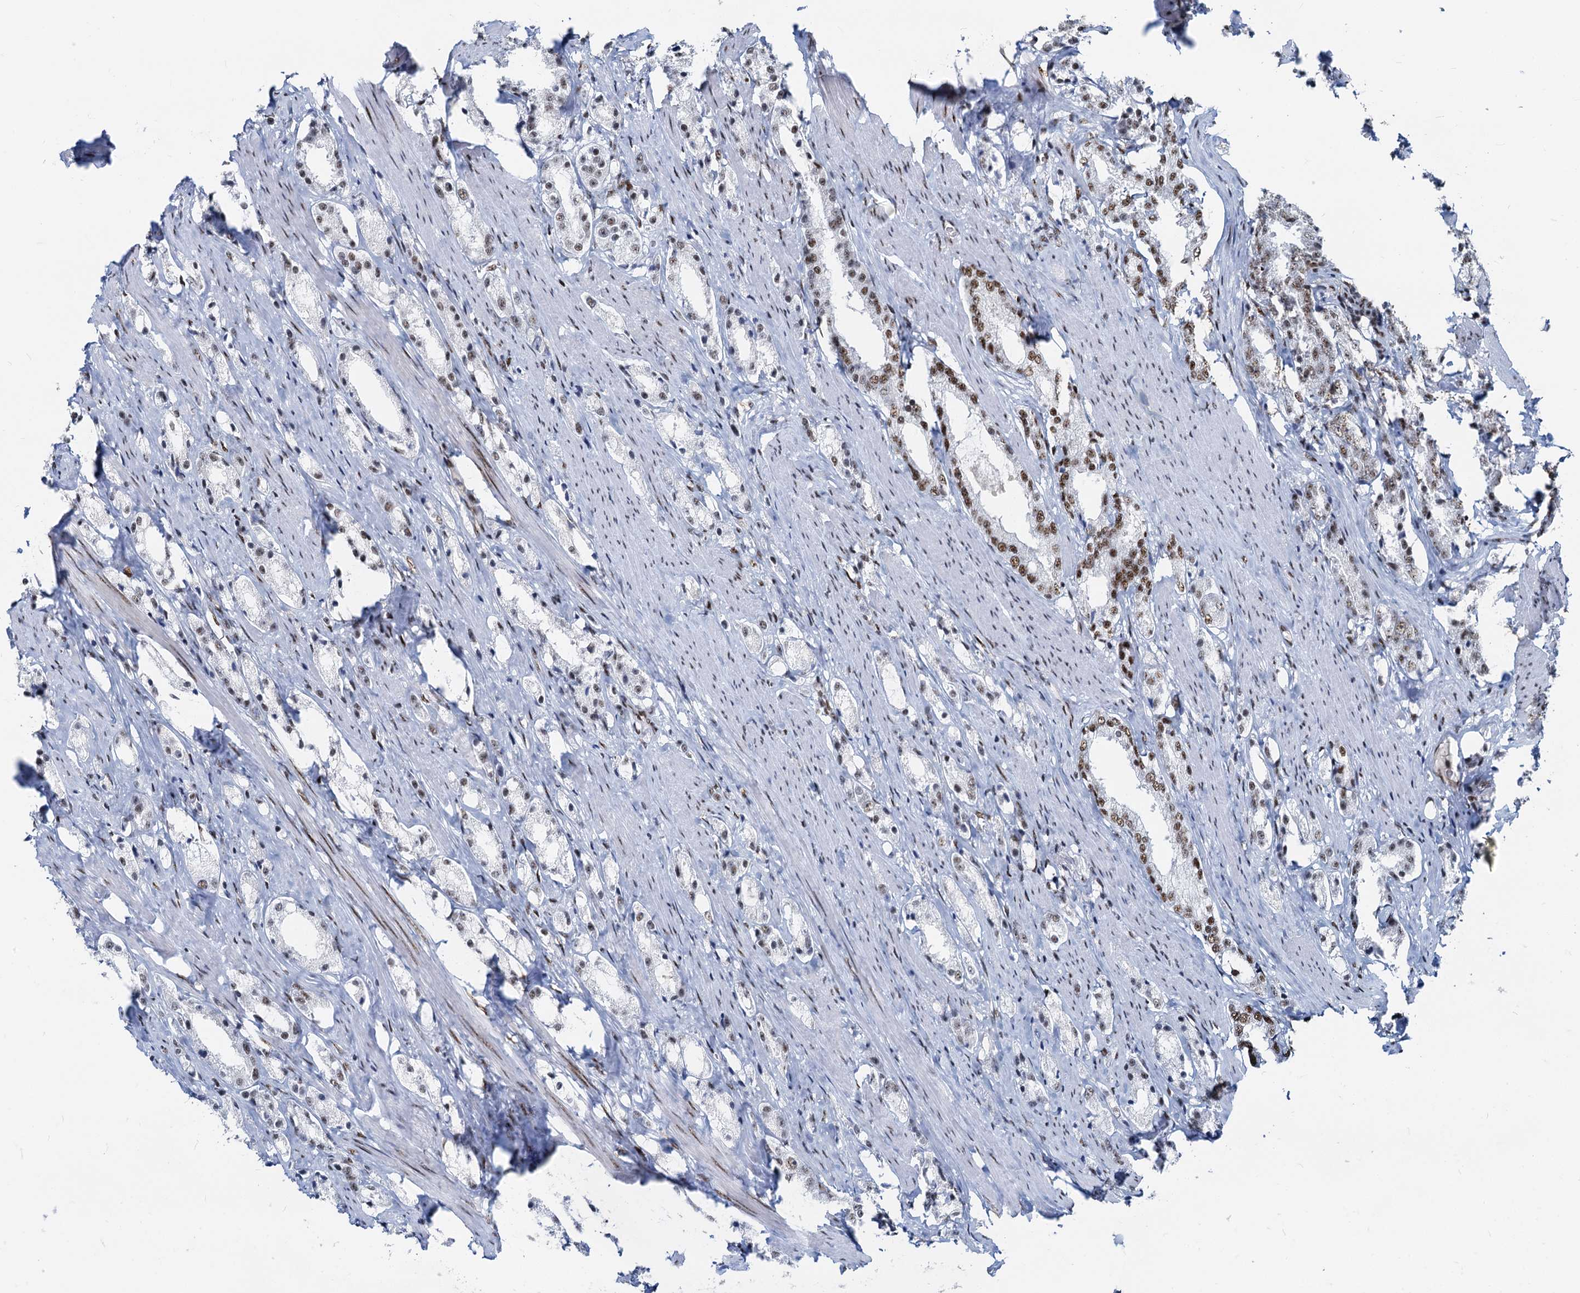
{"staining": {"intensity": "moderate", "quantity": "<25%", "location": "nuclear"}, "tissue": "prostate cancer", "cell_type": "Tumor cells", "image_type": "cancer", "snomed": [{"axis": "morphology", "description": "Adenocarcinoma, High grade"}, {"axis": "topography", "description": "Prostate"}], "caption": "Prostate high-grade adenocarcinoma stained with DAB IHC shows low levels of moderate nuclear staining in about <25% of tumor cells.", "gene": "RBM26", "patient": {"sex": "male", "age": 66}}